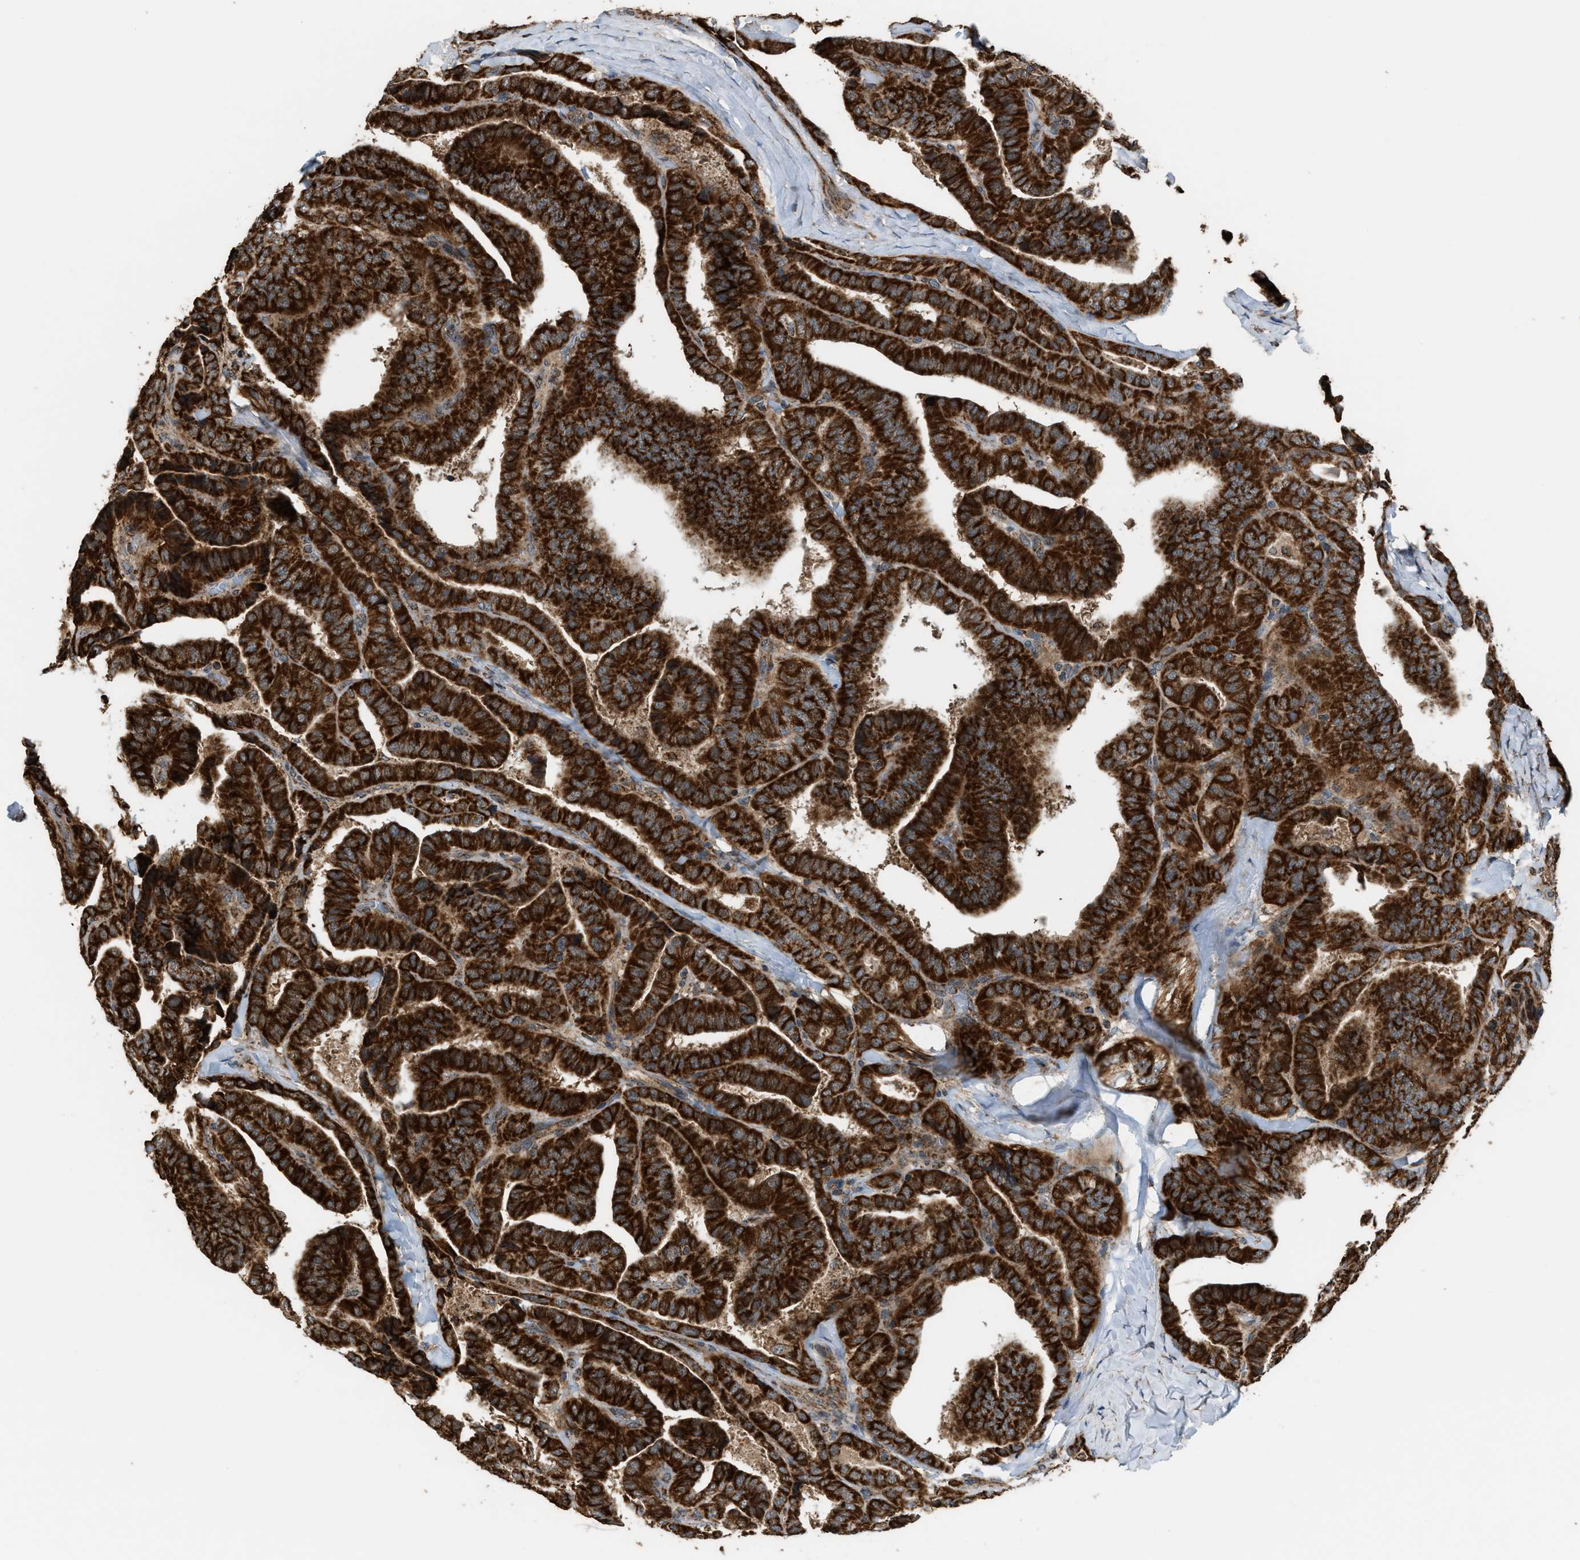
{"staining": {"intensity": "strong", "quantity": ">75%", "location": "cytoplasmic/membranous"}, "tissue": "thyroid cancer", "cell_type": "Tumor cells", "image_type": "cancer", "snomed": [{"axis": "morphology", "description": "Papillary adenocarcinoma, NOS"}, {"axis": "topography", "description": "Thyroid gland"}], "caption": "An immunohistochemistry (IHC) photomicrograph of tumor tissue is shown. Protein staining in brown highlights strong cytoplasmic/membranous positivity in thyroid cancer (papillary adenocarcinoma) within tumor cells.", "gene": "SGSM2", "patient": {"sex": "male", "age": 77}}